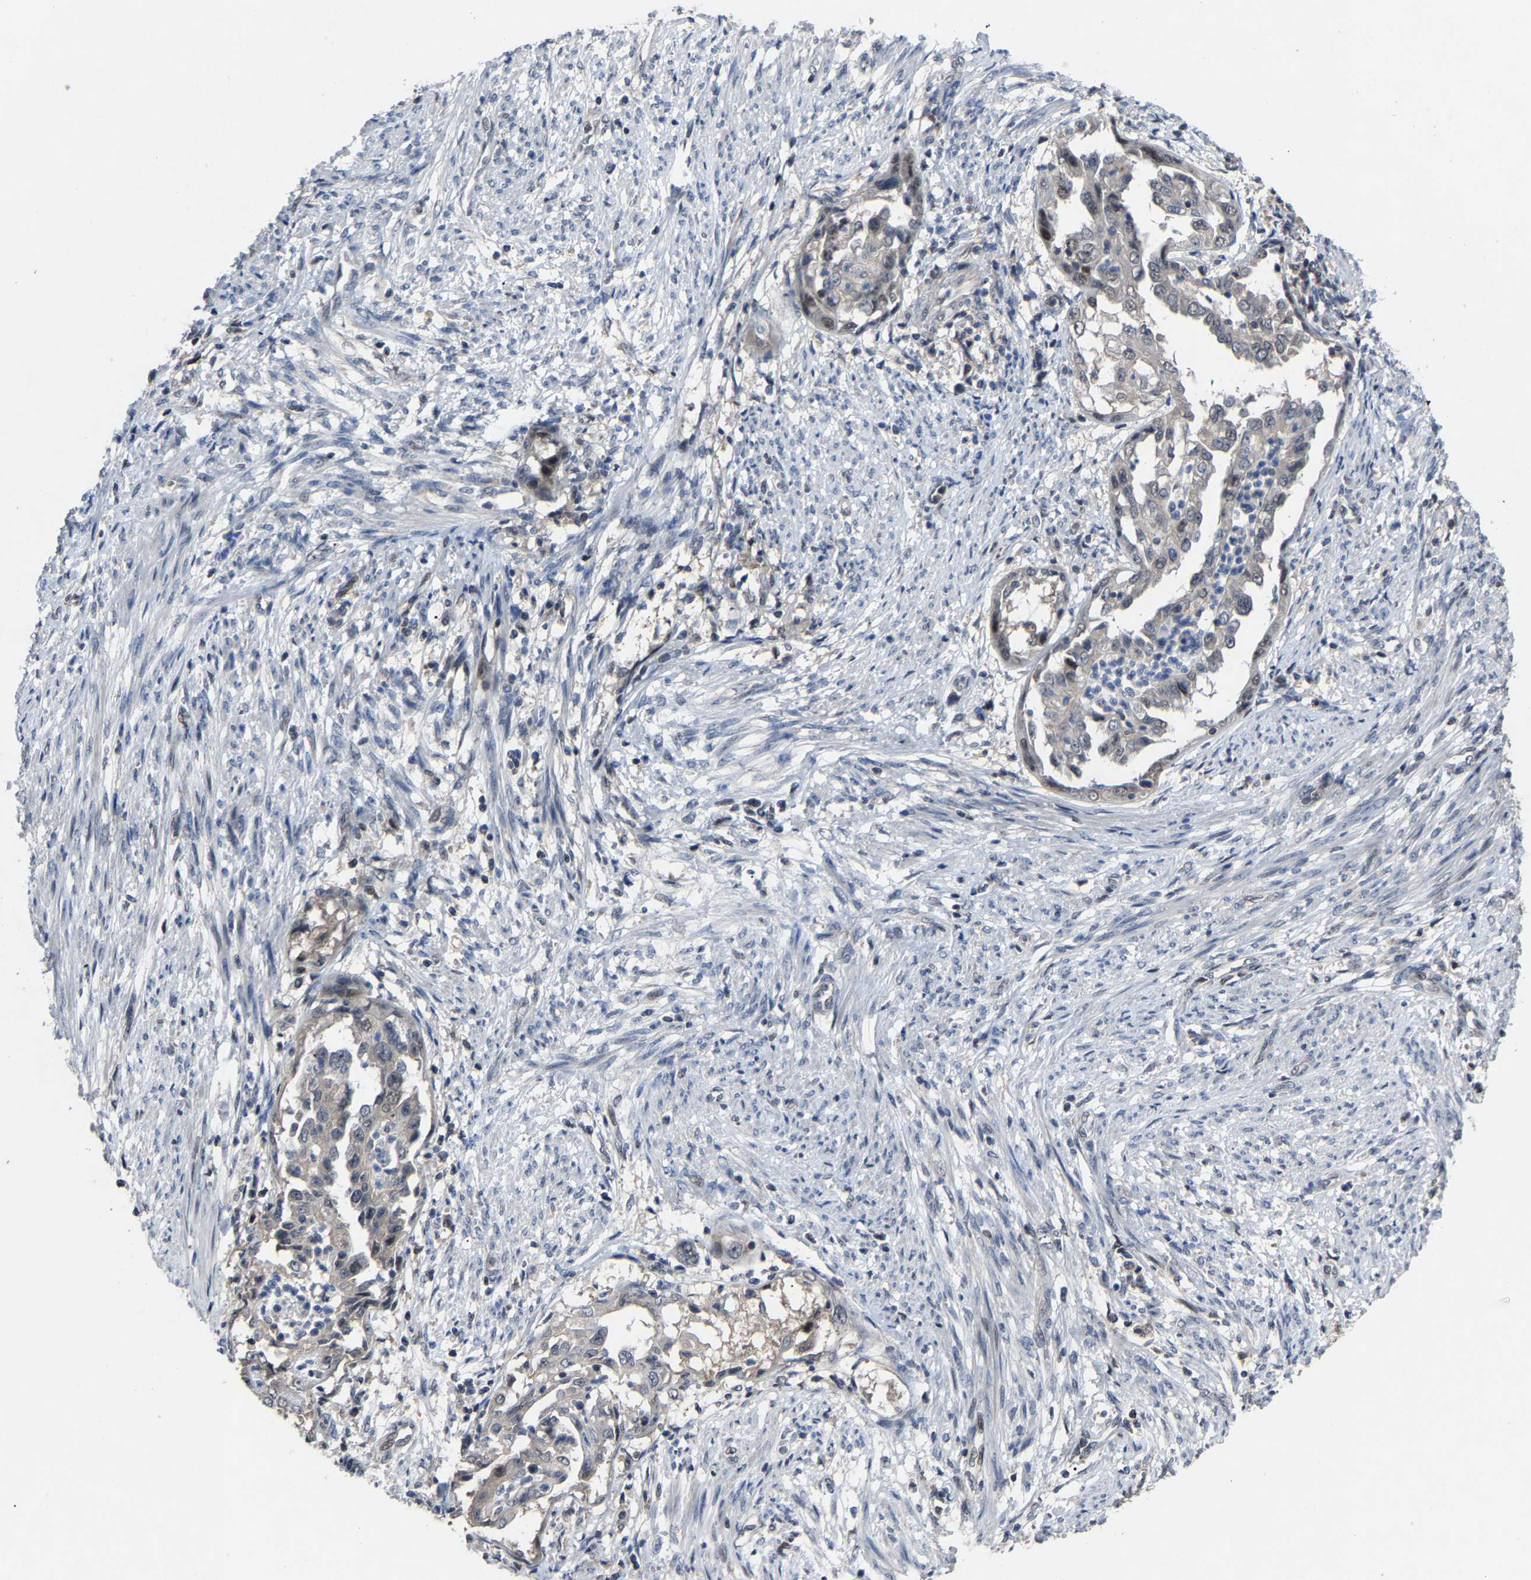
{"staining": {"intensity": "negative", "quantity": "none", "location": "none"}, "tissue": "endometrial cancer", "cell_type": "Tumor cells", "image_type": "cancer", "snomed": [{"axis": "morphology", "description": "Adenocarcinoma, NOS"}, {"axis": "topography", "description": "Endometrium"}], "caption": "DAB (3,3'-diaminobenzidine) immunohistochemical staining of human endometrial cancer (adenocarcinoma) shows no significant expression in tumor cells.", "gene": "LSM8", "patient": {"sex": "female", "age": 85}}